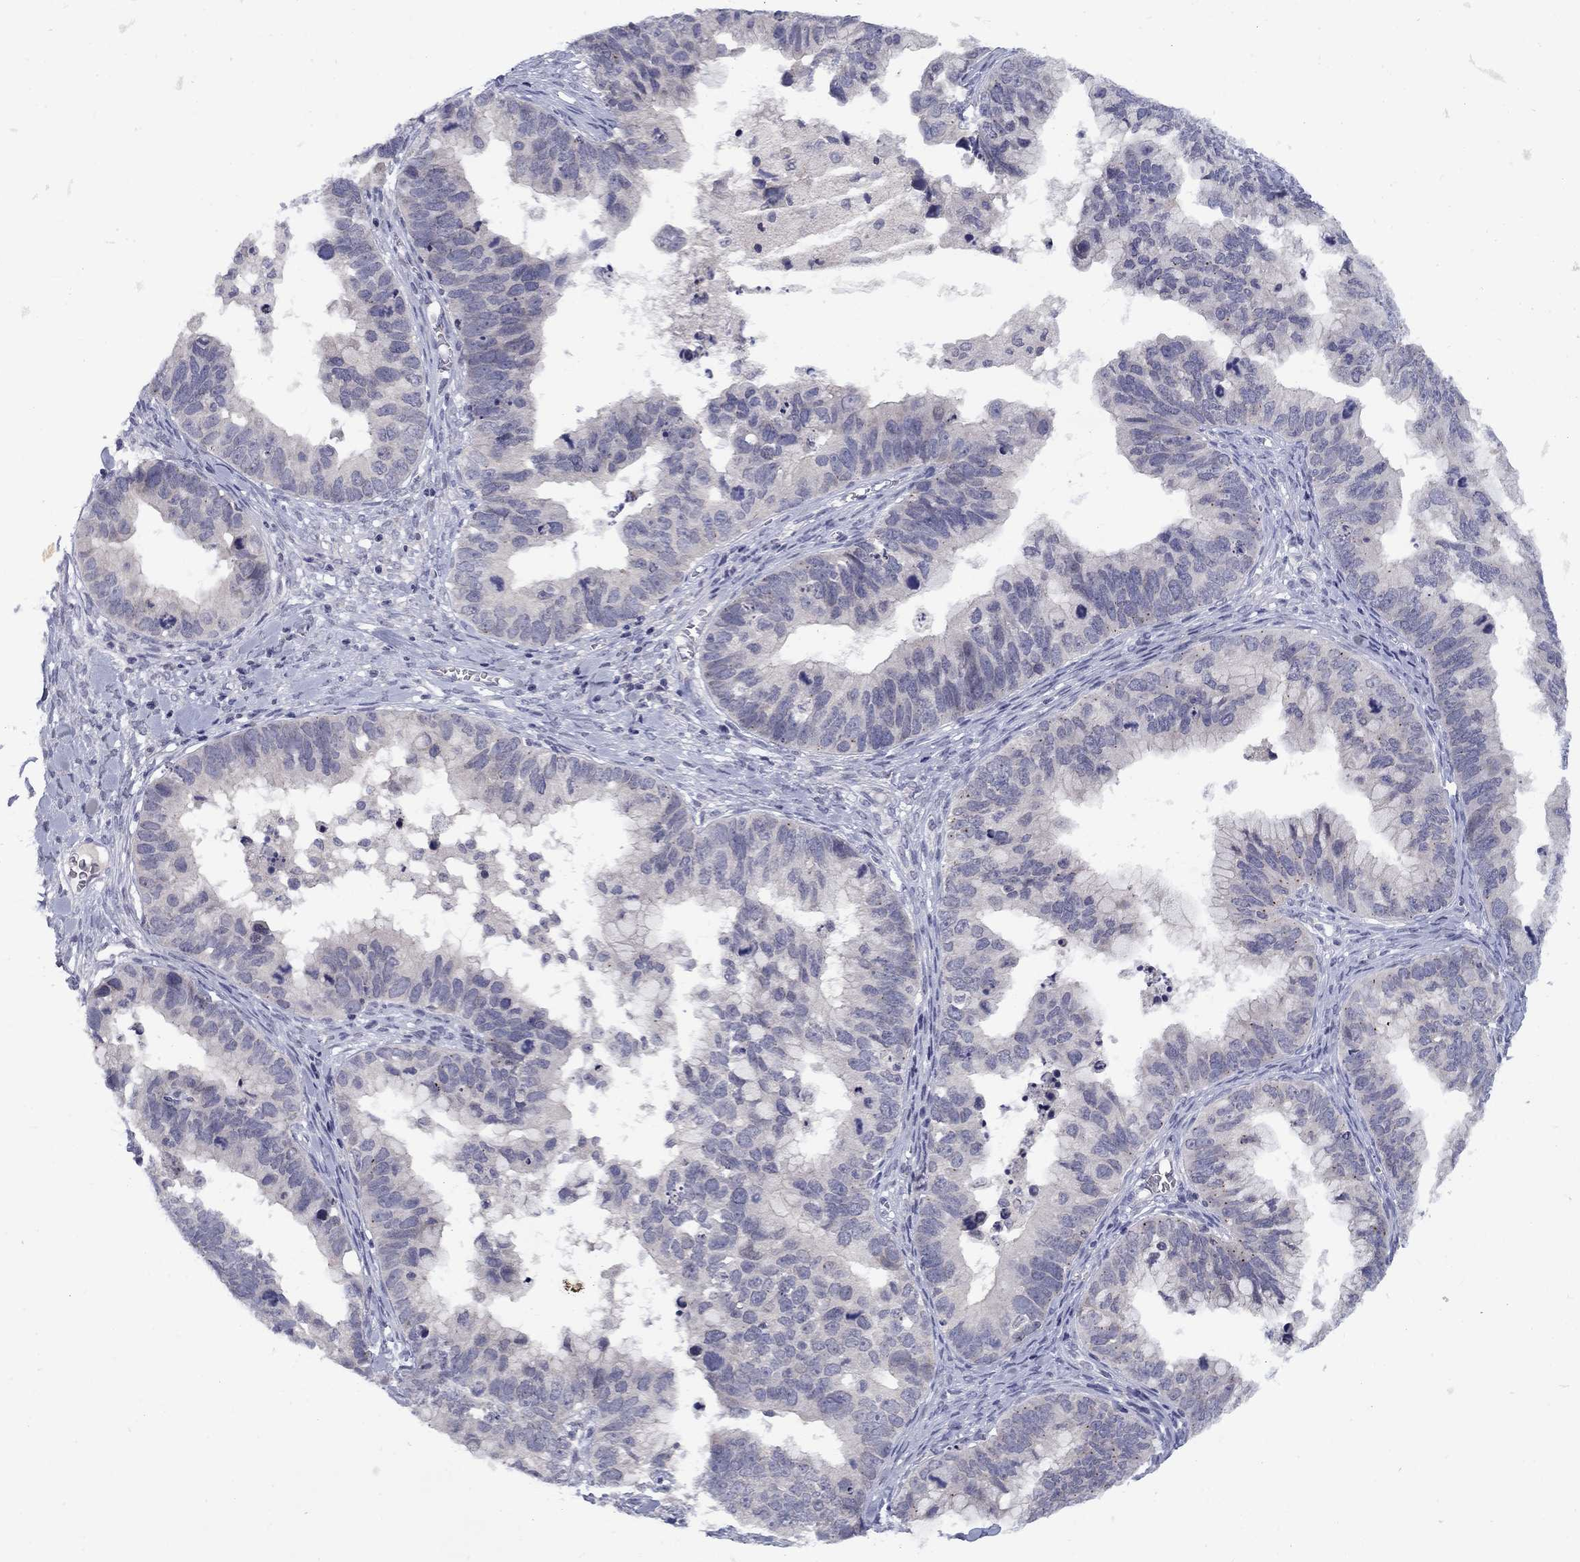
{"staining": {"intensity": "negative", "quantity": "none", "location": "none"}, "tissue": "ovarian cancer", "cell_type": "Tumor cells", "image_type": "cancer", "snomed": [{"axis": "morphology", "description": "Cystadenocarcinoma, mucinous, NOS"}, {"axis": "topography", "description": "Ovary"}], "caption": "An image of ovarian cancer (mucinous cystadenocarcinoma) stained for a protein demonstrates no brown staining in tumor cells.", "gene": "CACNA1A", "patient": {"sex": "female", "age": 76}}